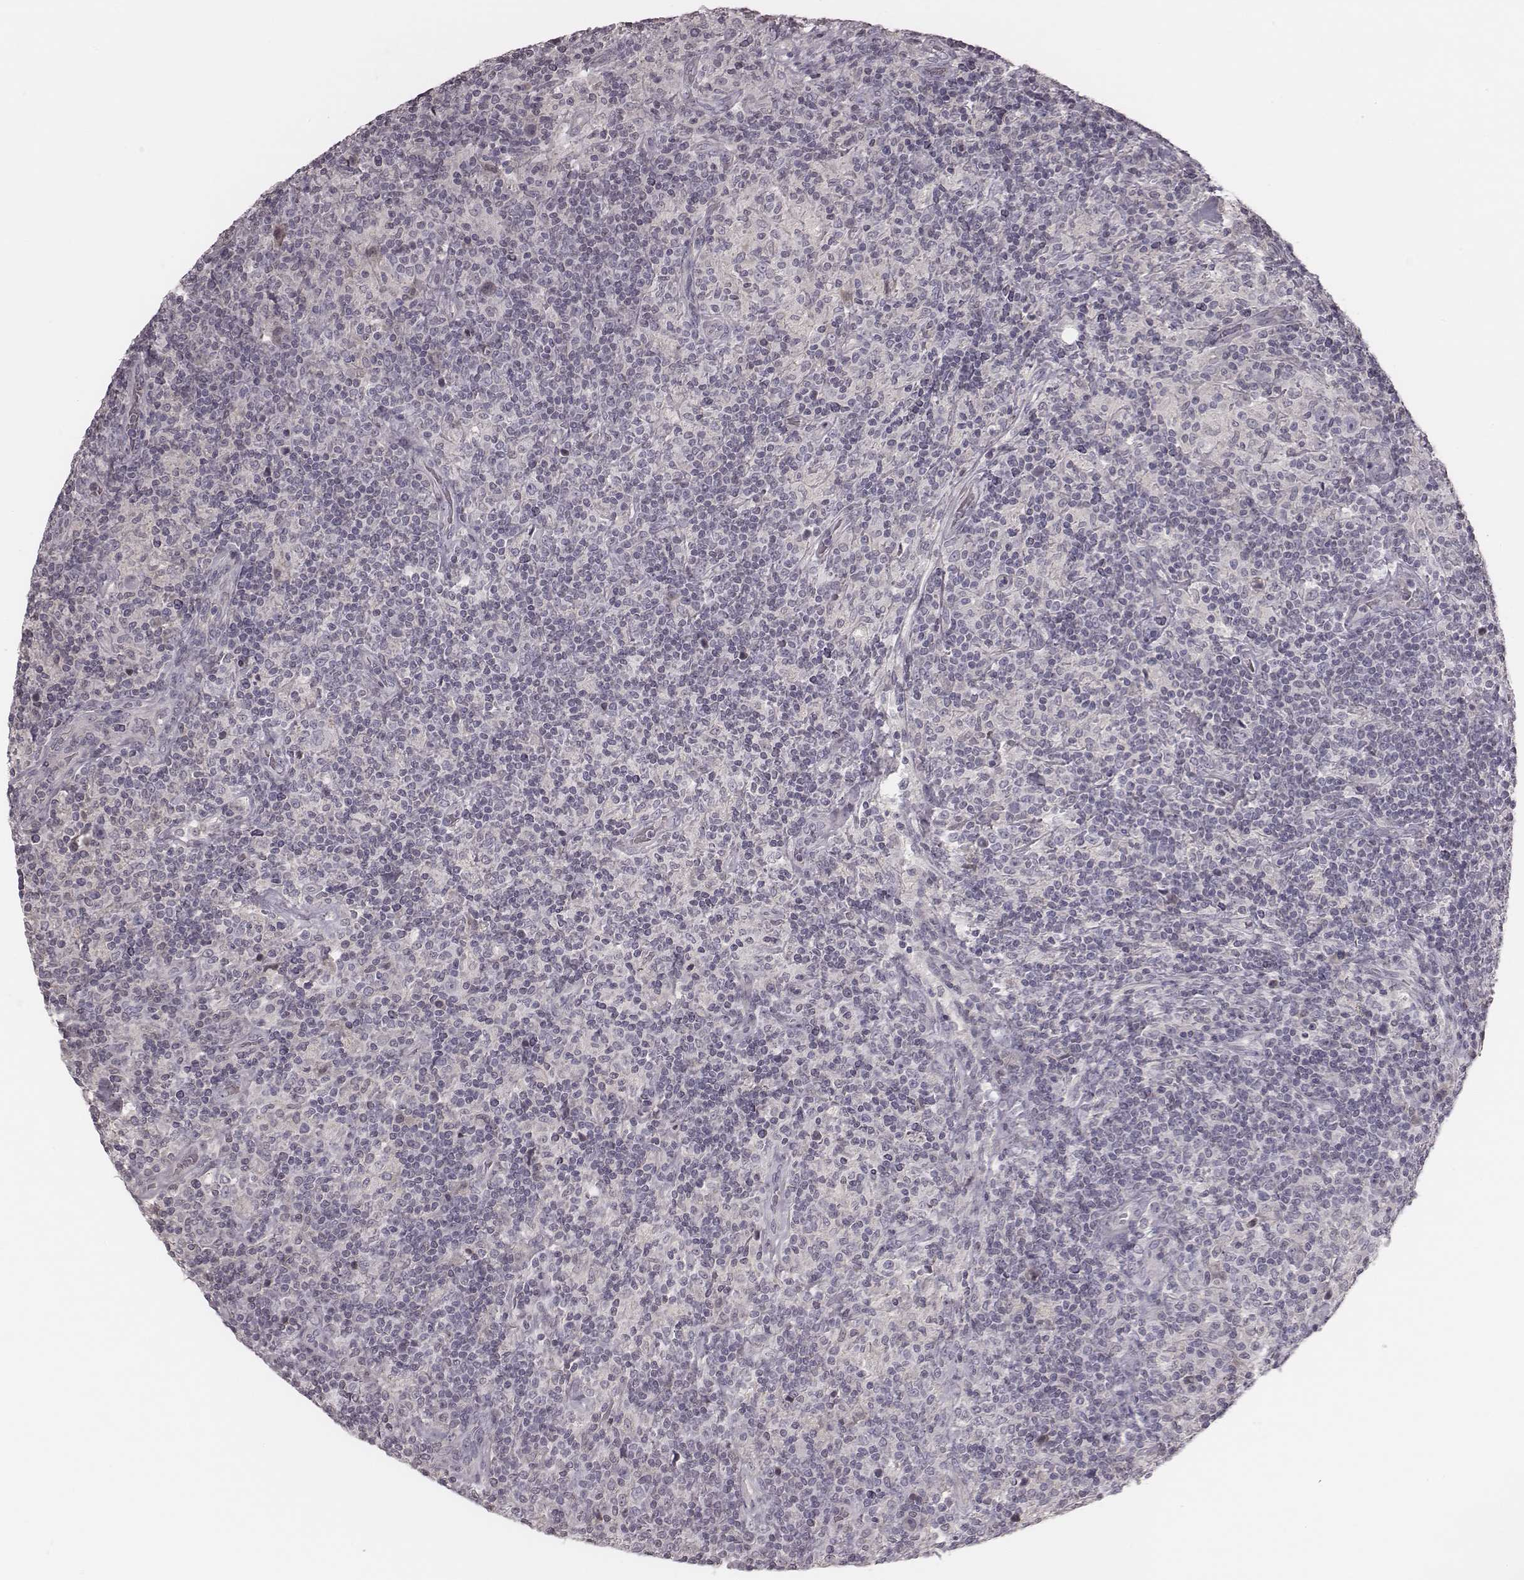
{"staining": {"intensity": "negative", "quantity": "none", "location": "none"}, "tissue": "lymphoma", "cell_type": "Tumor cells", "image_type": "cancer", "snomed": [{"axis": "morphology", "description": "Hodgkin's disease, NOS"}, {"axis": "topography", "description": "Lymph node"}], "caption": "Tumor cells show no significant expression in Hodgkin's disease.", "gene": "TLX3", "patient": {"sex": "male", "age": 70}}